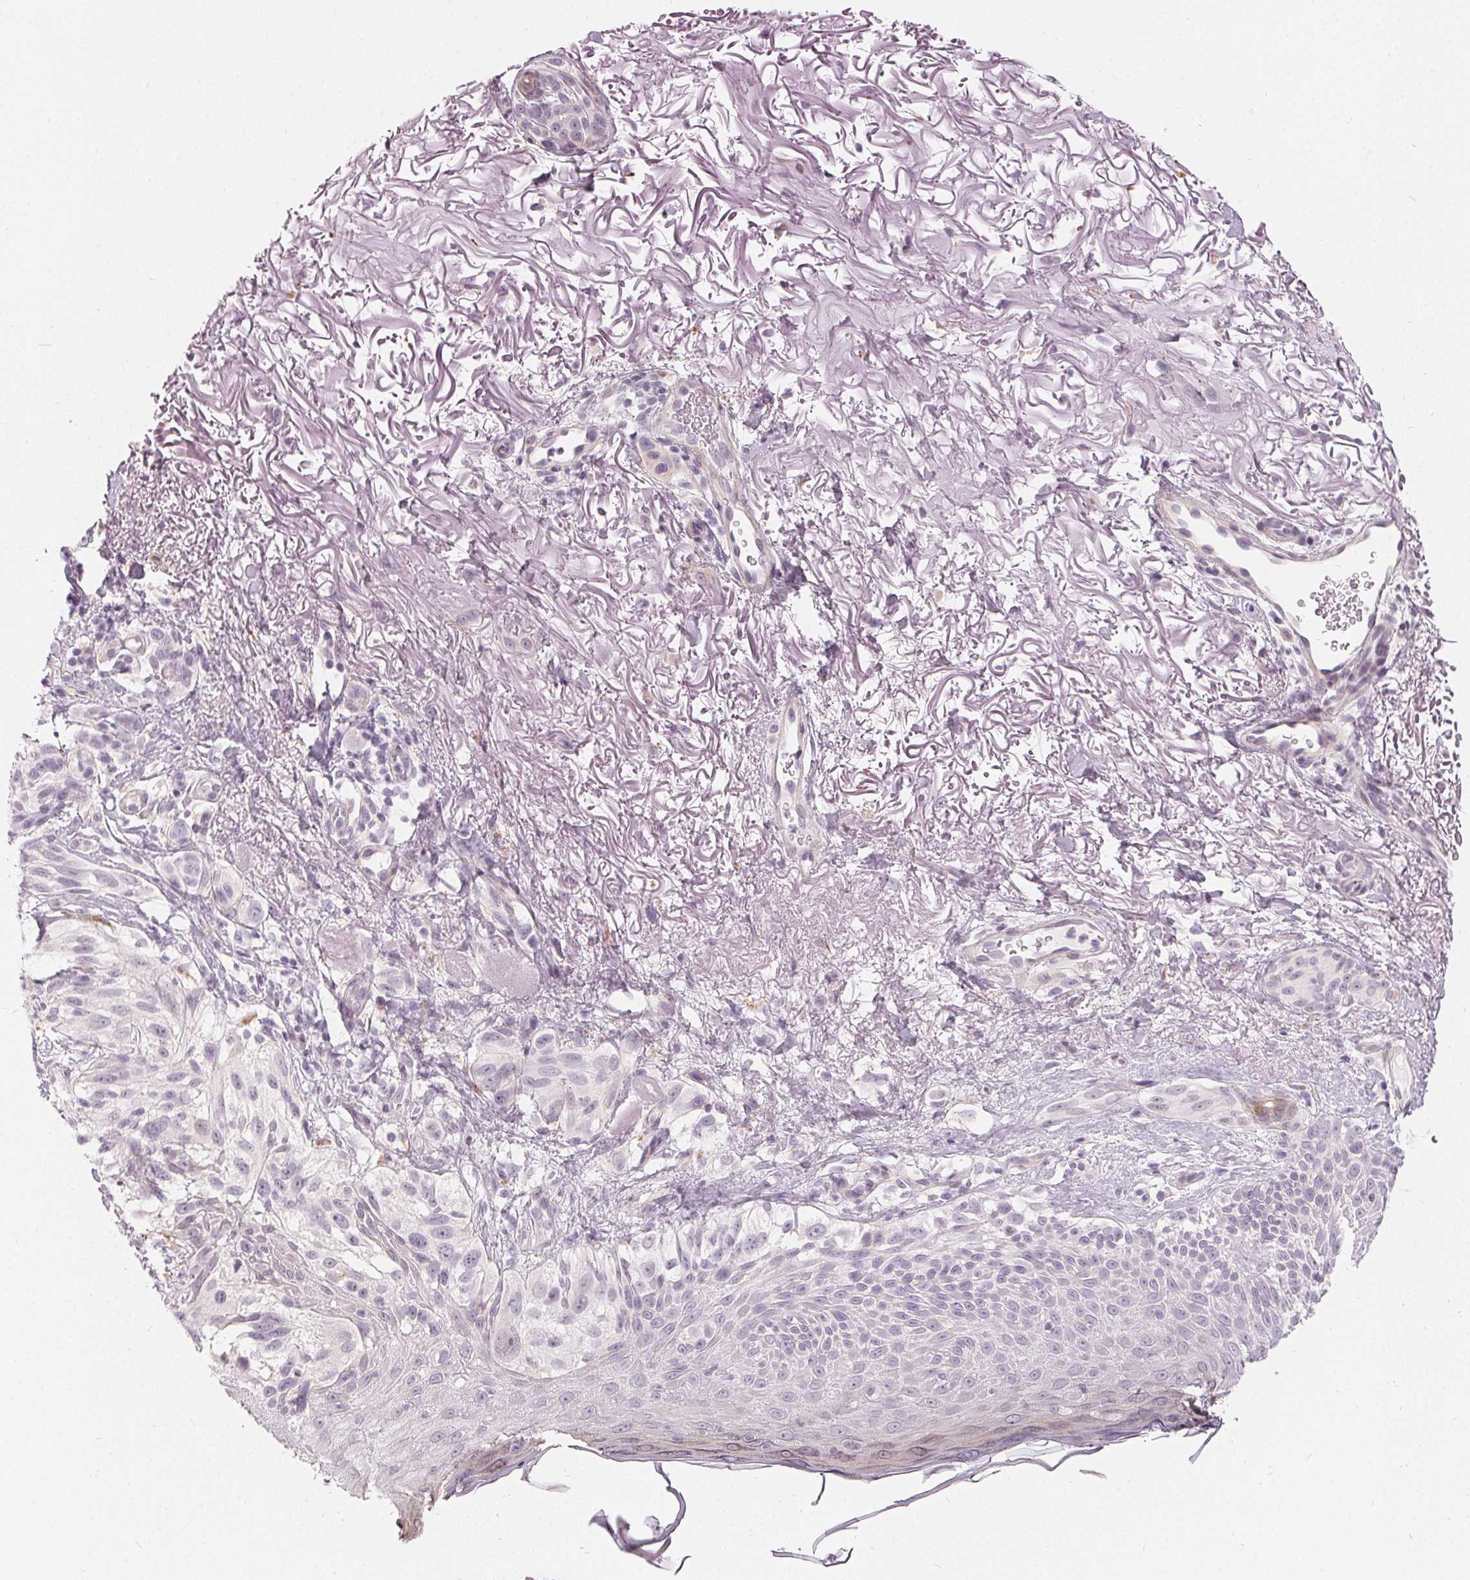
{"staining": {"intensity": "negative", "quantity": "none", "location": "none"}, "tissue": "melanoma", "cell_type": "Tumor cells", "image_type": "cancer", "snomed": [{"axis": "morphology", "description": "Malignant melanoma, NOS"}, {"axis": "topography", "description": "Skin"}], "caption": "Malignant melanoma stained for a protein using immunohistochemistry (IHC) reveals no positivity tumor cells.", "gene": "HOPX", "patient": {"sex": "female", "age": 86}}